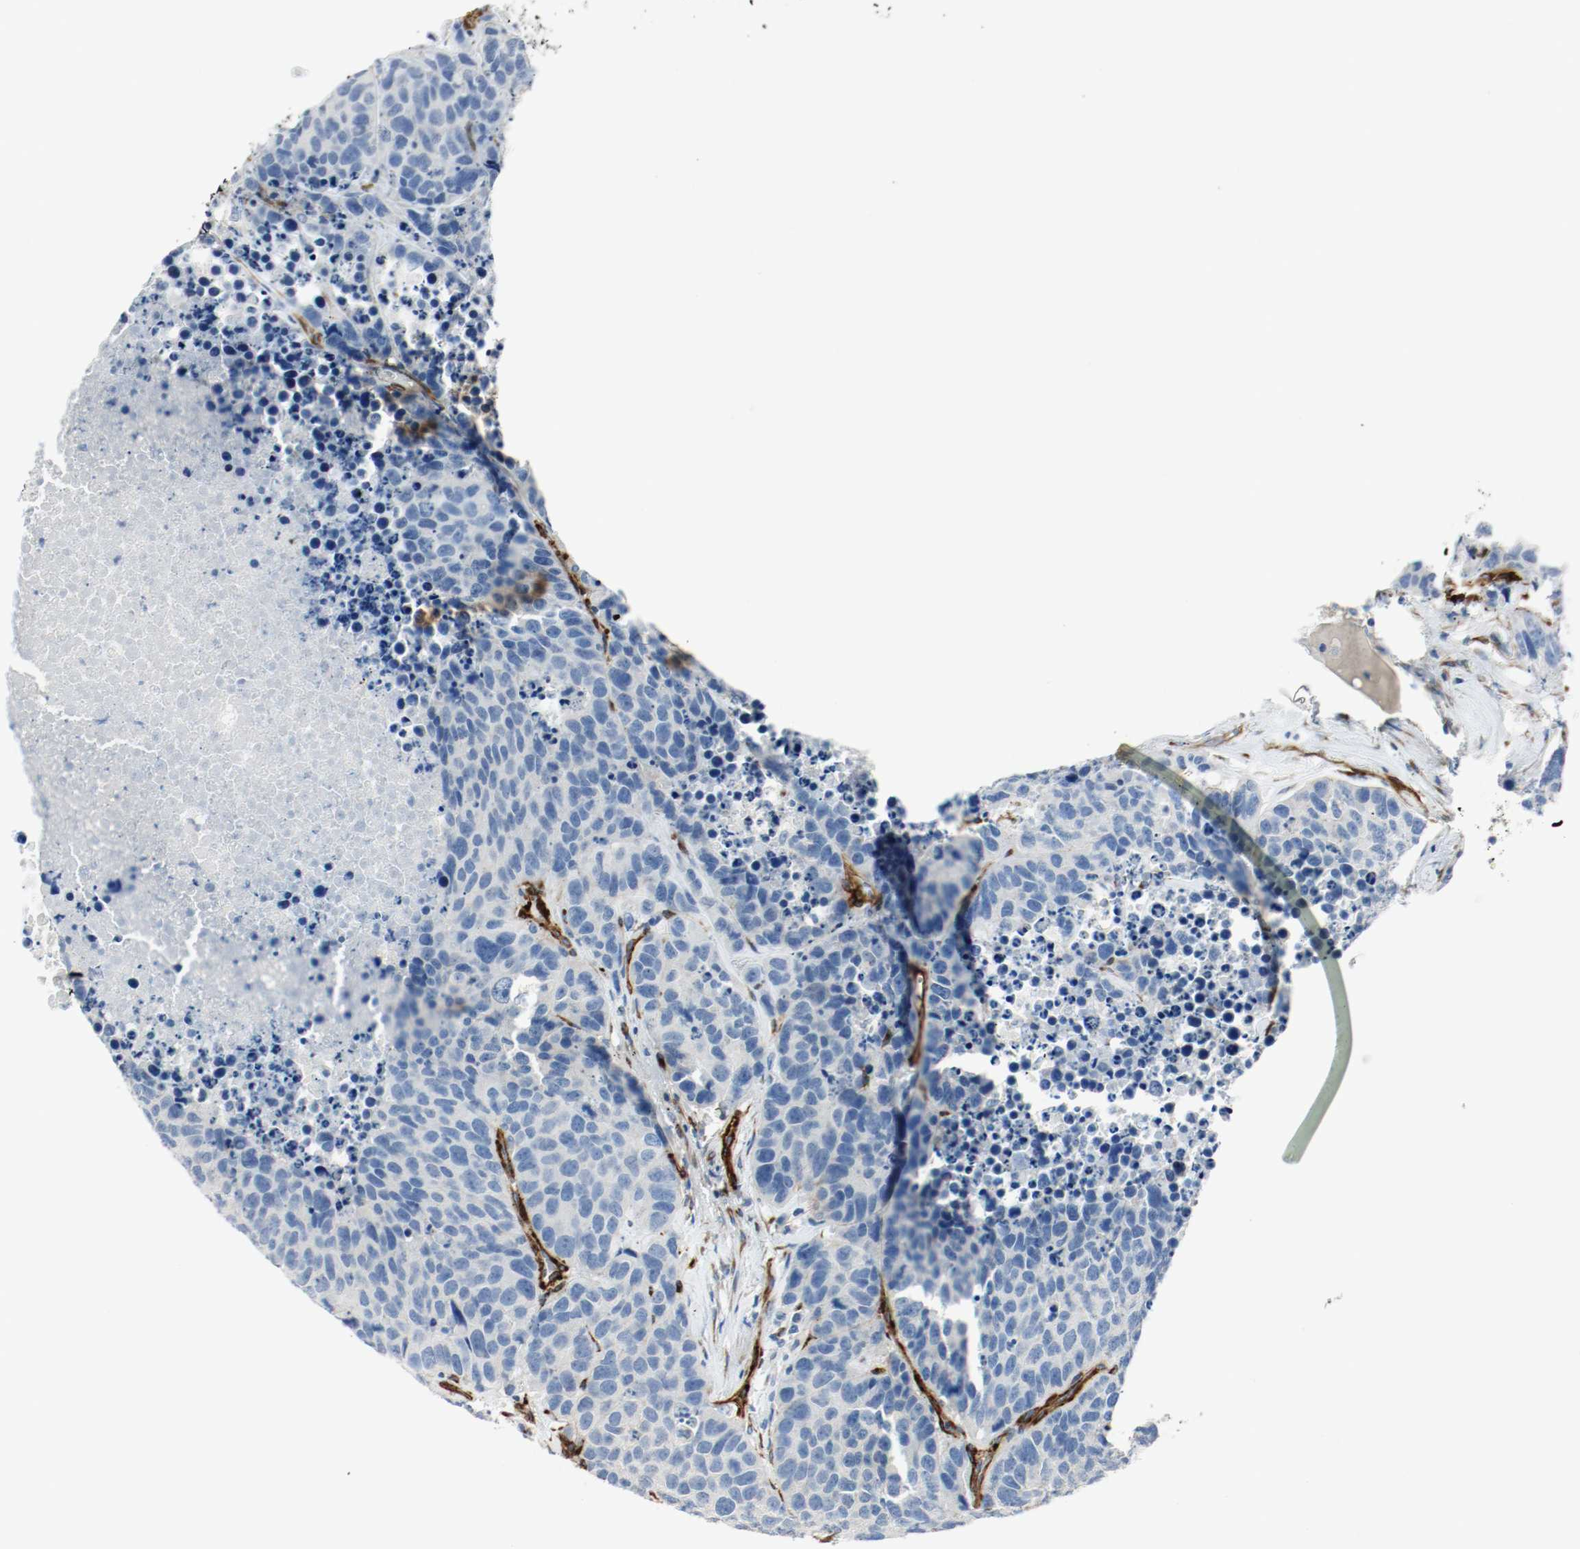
{"staining": {"intensity": "negative", "quantity": "none", "location": "none"}, "tissue": "carcinoid", "cell_type": "Tumor cells", "image_type": "cancer", "snomed": [{"axis": "morphology", "description": "Carcinoid, malignant, NOS"}, {"axis": "topography", "description": "Lung"}], "caption": "The immunohistochemistry micrograph has no significant staining in tumor cells of carcinoid tissue.", "gene": "LAMB1", "patient": {"sex": "male", "age": 60}}